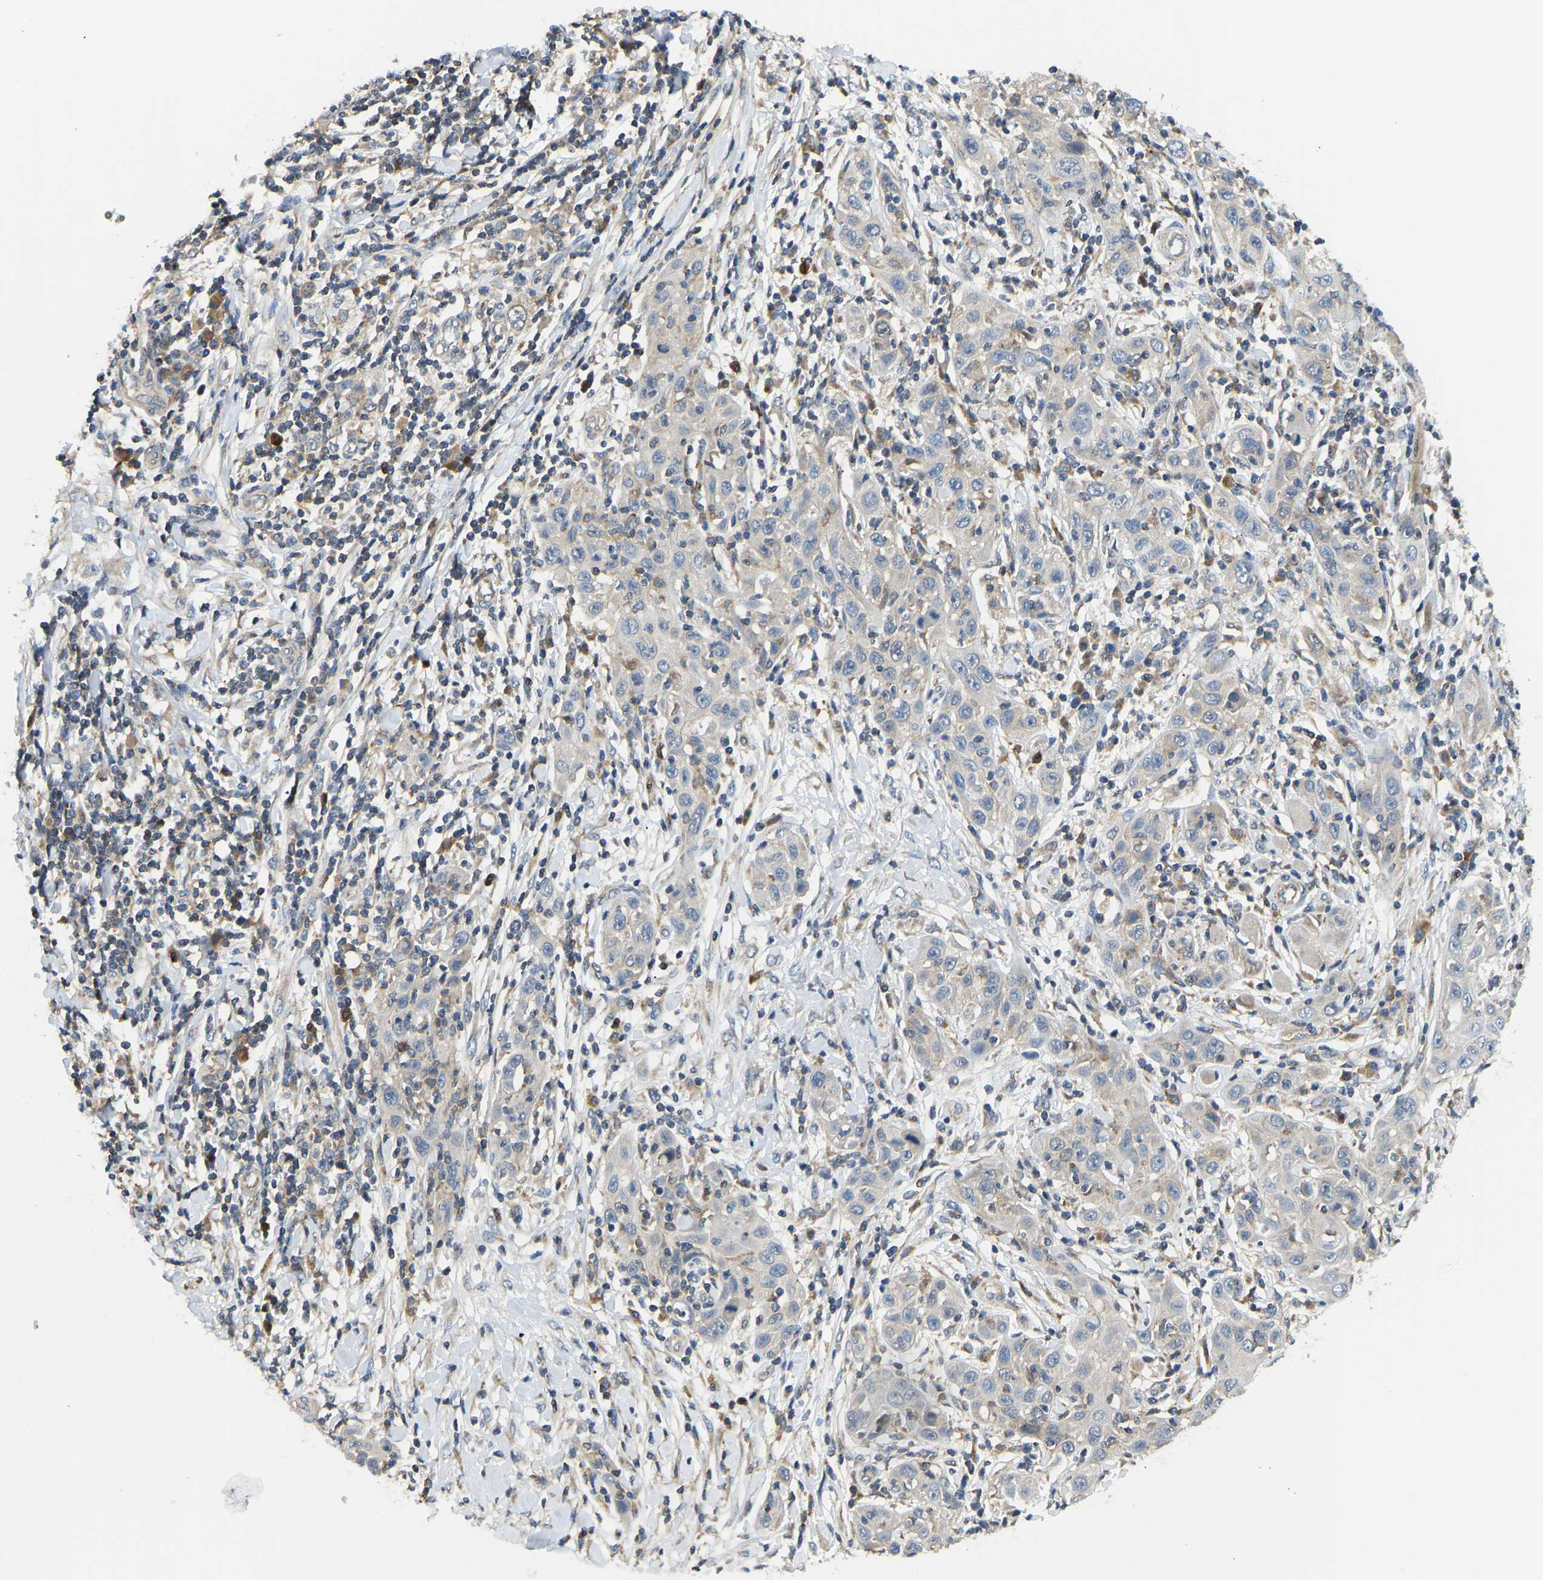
{"staining": {"intensity": "negative", "quantity": "none", "location": "none"}, "tissue": "skin cancer", "cell_type": "Tumor cells", "image_type": "cancer", "snomed": [{"axis": "morphology", "description": "Squamous cell carcinoma, NOS"}, {"axis": "topography", "description": "Skin"}], "caption": "The micrograph displays no staining of tumor cells in squamous cell carcinoma (skin). (DAB (3,3'-diaminobenzidine) IHC with hematoxylin counter stain).", "gene": "RBP1", "patient": {"sex": "female", "age": 88}}